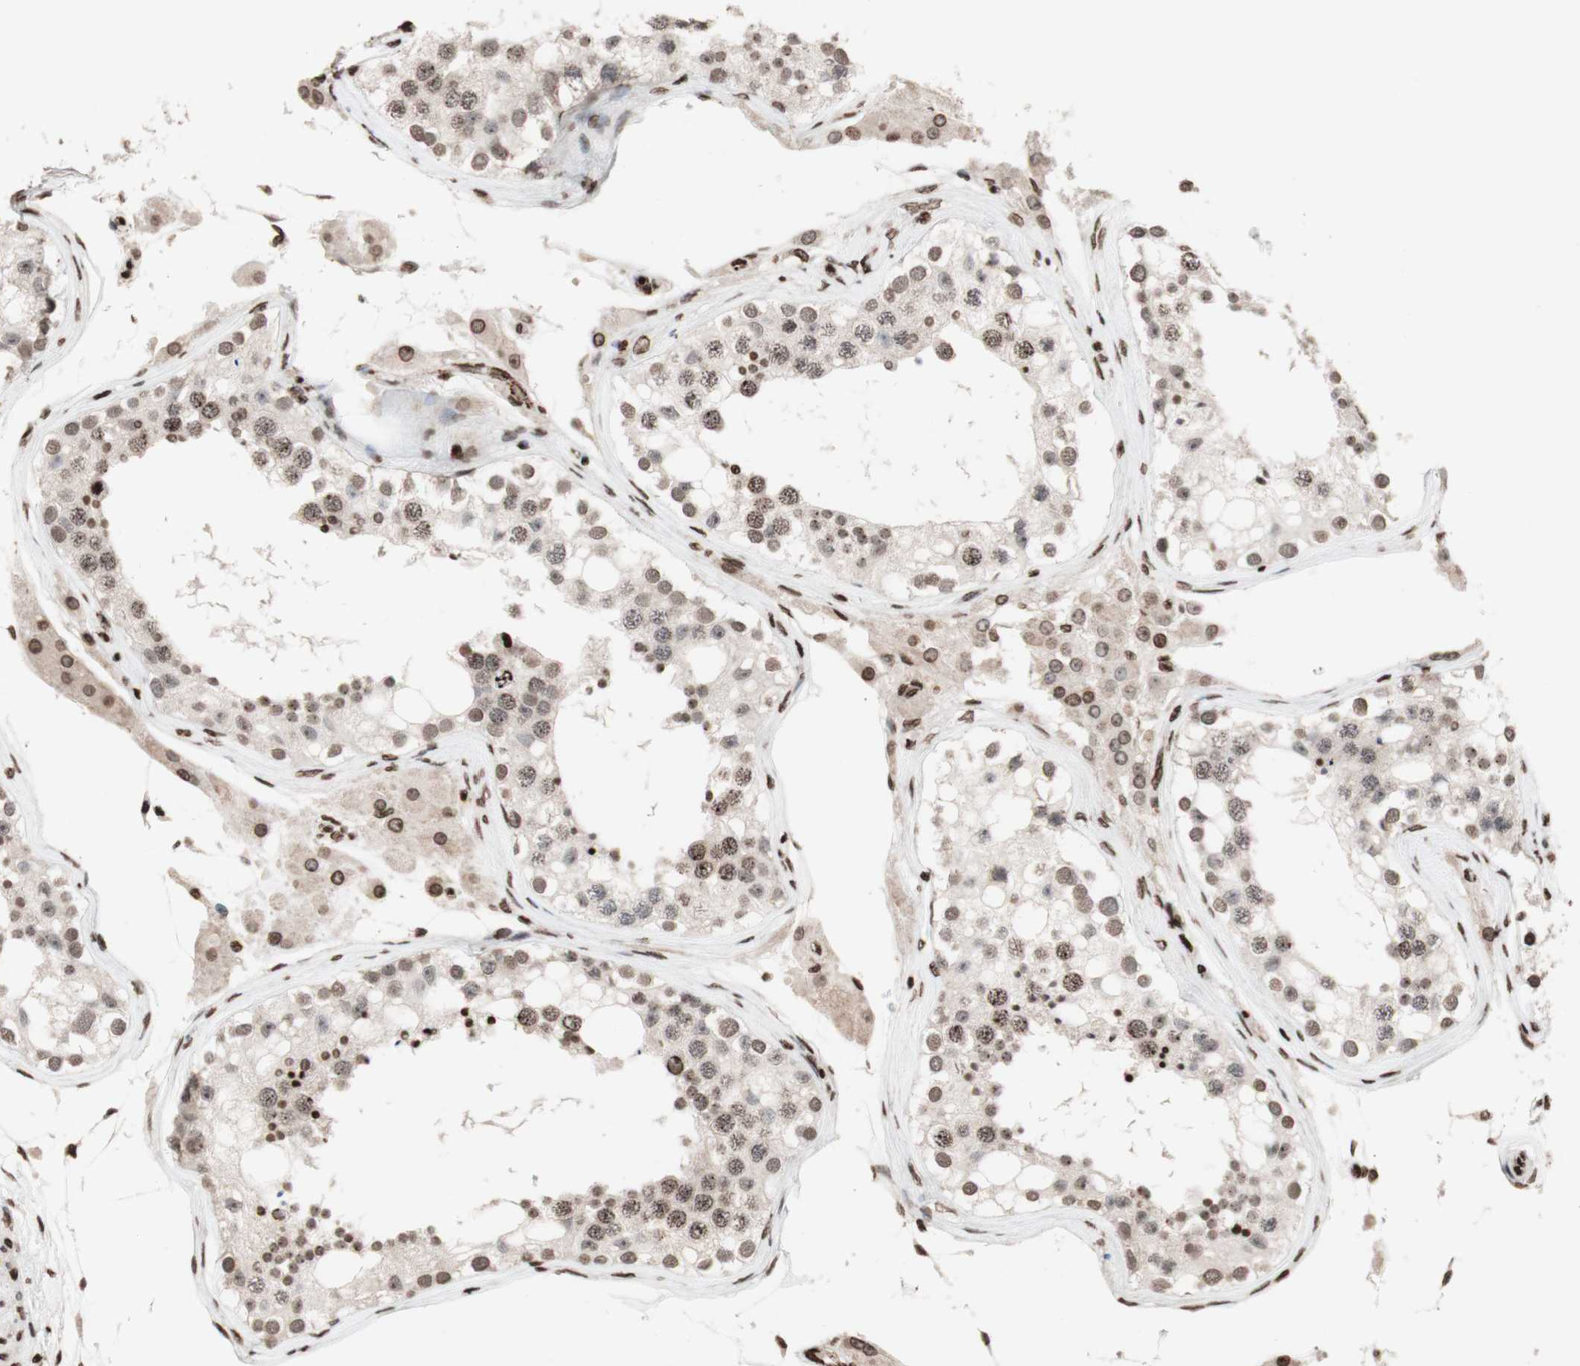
{"staining": {"intensity": "moderate", "quantity": ">75%", "location": "nuclear"}, "tissue": "testis", "cell_type": "Cells in seminiferous ducts", "image_type": "normal", "snomed": [{"axis": "morphology", "description": "Normal tissue, NOS"}, {"axis": "topography", "description": "Testis"}], "caption": "This image demonstrates immunohistochemistry staining of benign human testis, with medium moderate nuclear staining in about >75% of cells in seminiferous ducts.", "gene": "NCAPD2", "patient": {"sex": "male", "age": 68}}